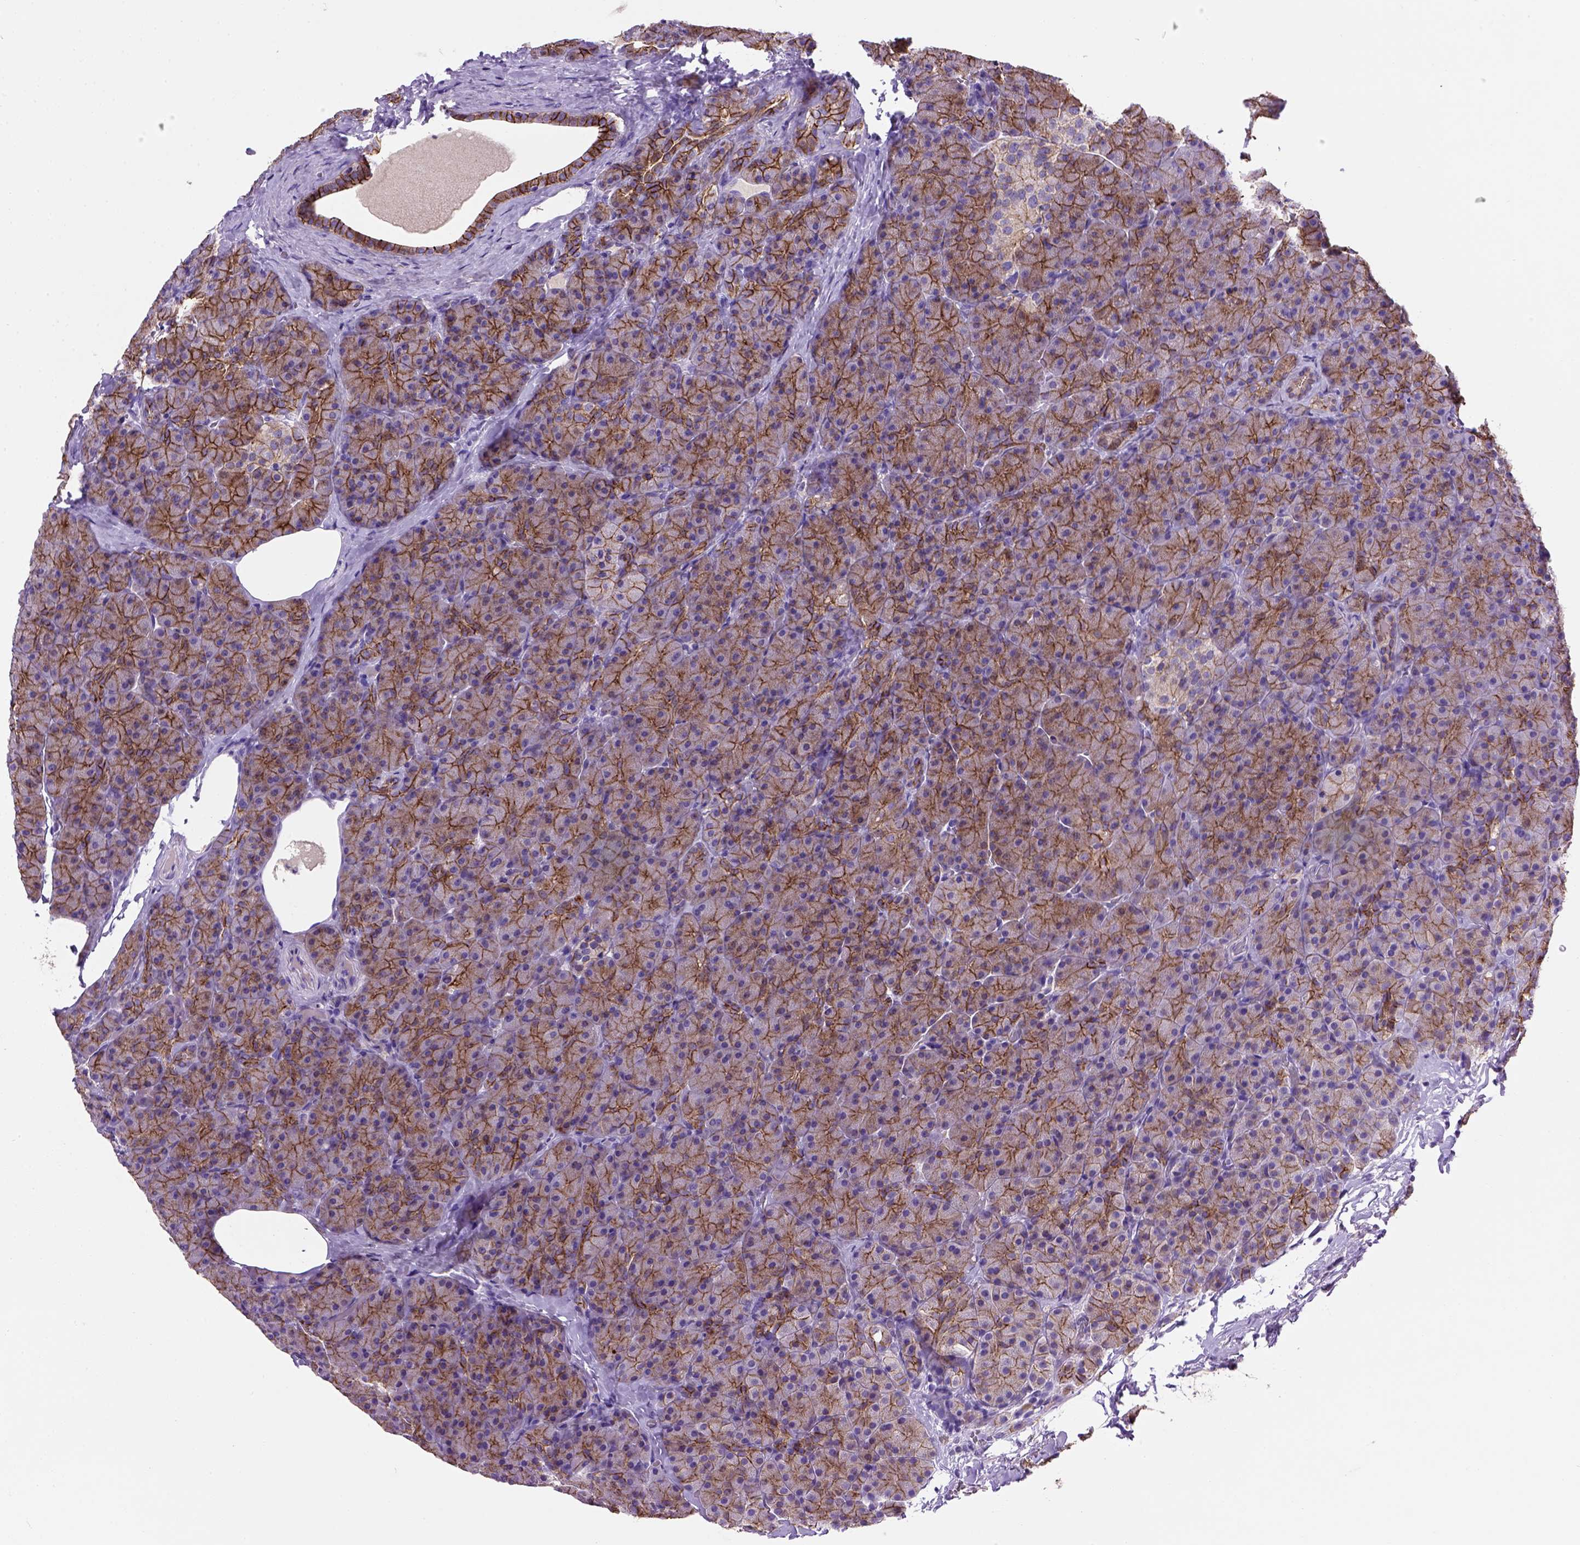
{"staining": {"intensity": "strong", "quantity": ">75%", "location": "cytoplasmic/membranous"}, "tissue": "pancreas", "cell_type": "Exocrine glandular cells", "image_type": "normal", "snomed": [{"axis": "morphology", "description": "Normal tissue, NOS"}, {"axis": "topography", "description": "Pancreas"}], "caption": "The image reveals immunohistochemical staining of benign pancreas. There is strong cytoplasmic/membranous staining is appreciated in approximately >75% of exocrine glandular cells. (Stains: DAB (3,3'-diaminobenzidine) in brown, nuclei in blue, Microscopy: brightfield microscopy at high magnification).", "gene": "CDH1", "patient": {"sex": "male", "age": 57}}